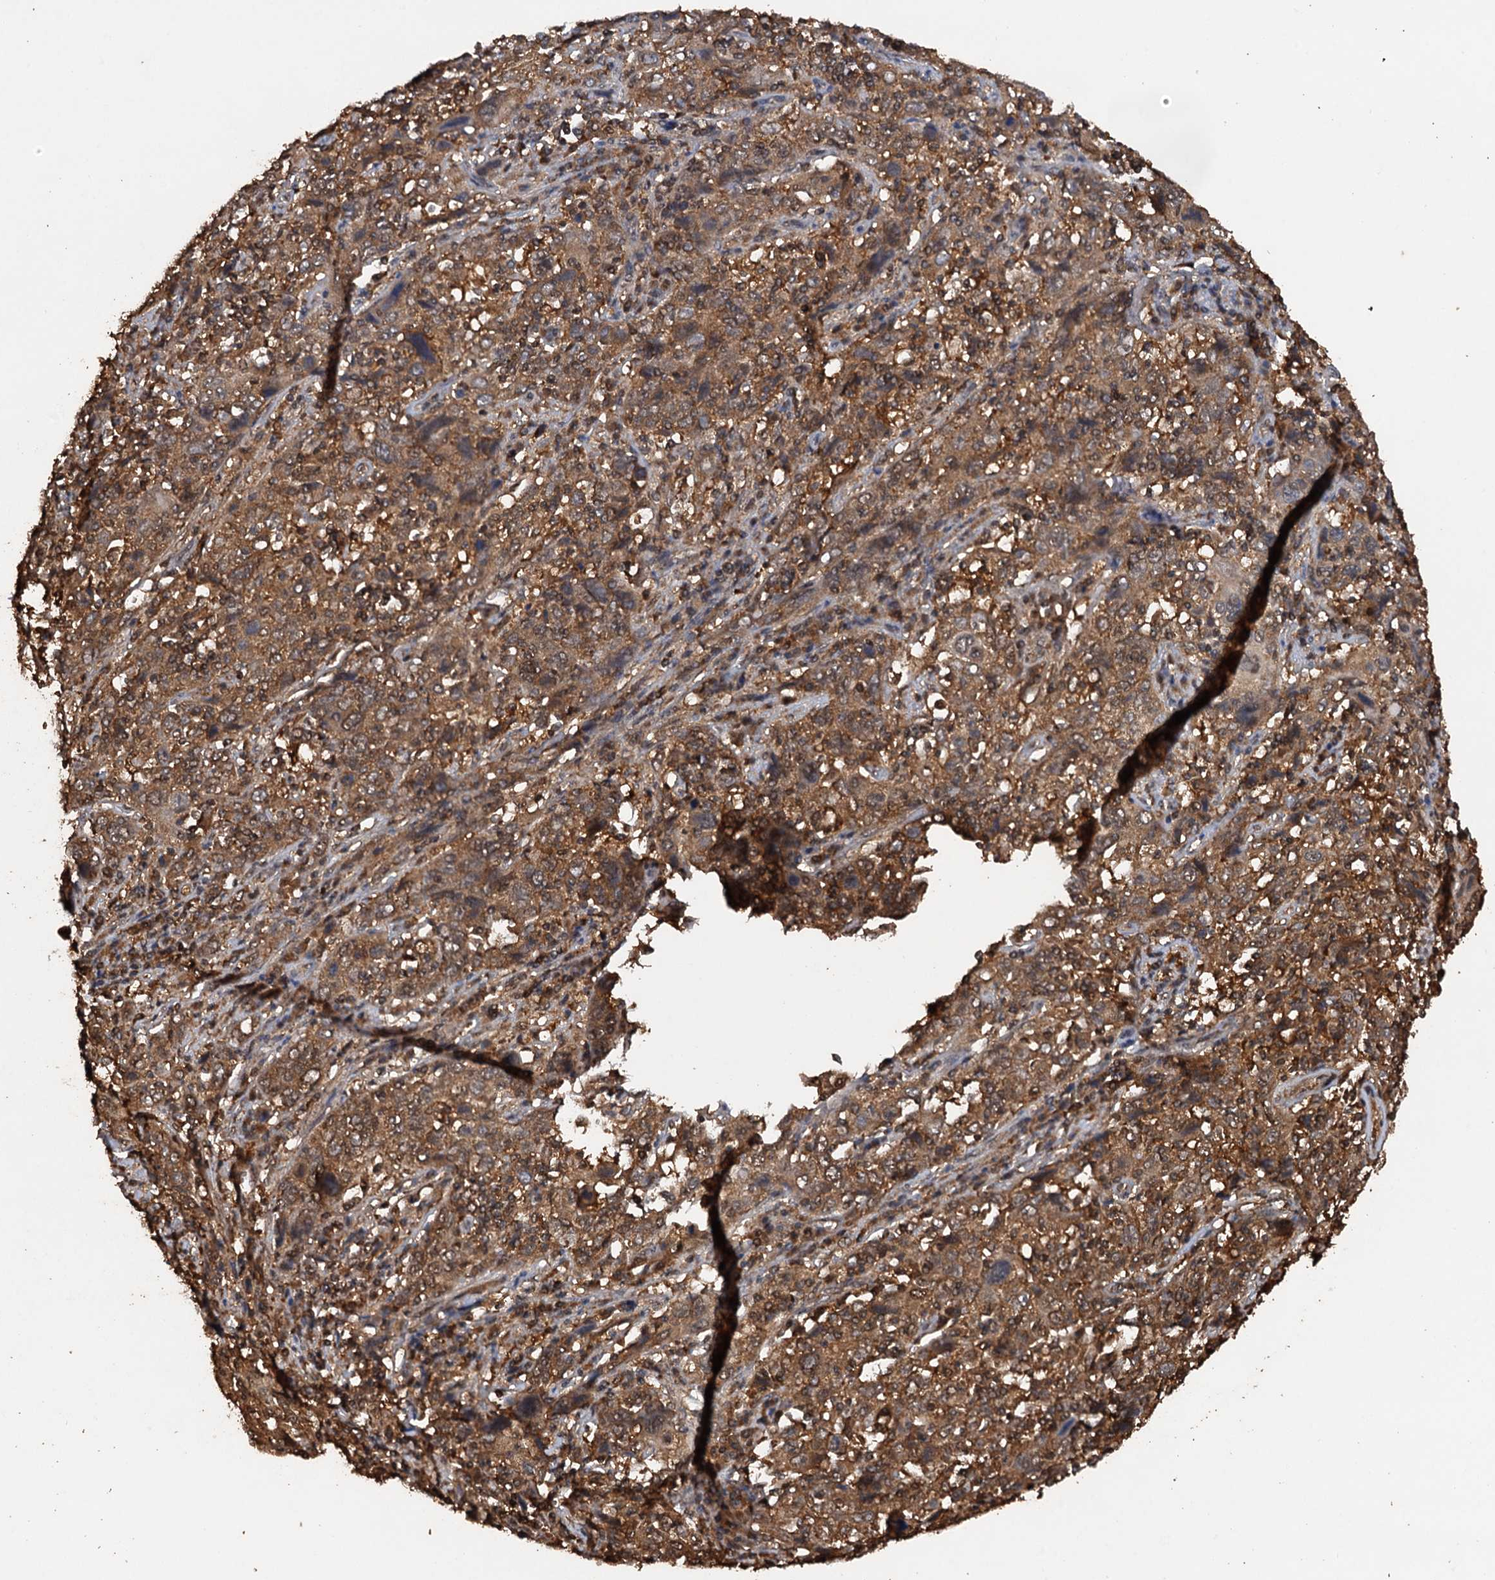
{"staining": {"intensity": "moderate", "quantity": ">75%", "location": "cytoplasmic/membranous,nuclear"}, "tissue": "cervical cancer", "cell_type": "Tumor cells", "image_type": "cancer", "snomed": [{"axis": "morphology", "description": "Squamous cell carcinoma, NOS"}, {"axis": "topography", "description": "Cervix"}], "caption": "A brown stain shows moderate cytoplasmic/membranous and nuclear expression of a protein in human cervical cancer (squamous cell carcinoma) tumor cells. The protein of interest is stained brown, and the nuclei are stained in blue (DAB (3,3'-diaminobenzidine) IHC with brightfield microscopy, high magnification).", "gene": "PSMD9", "patient": {"sex": "female", "age": 46}}